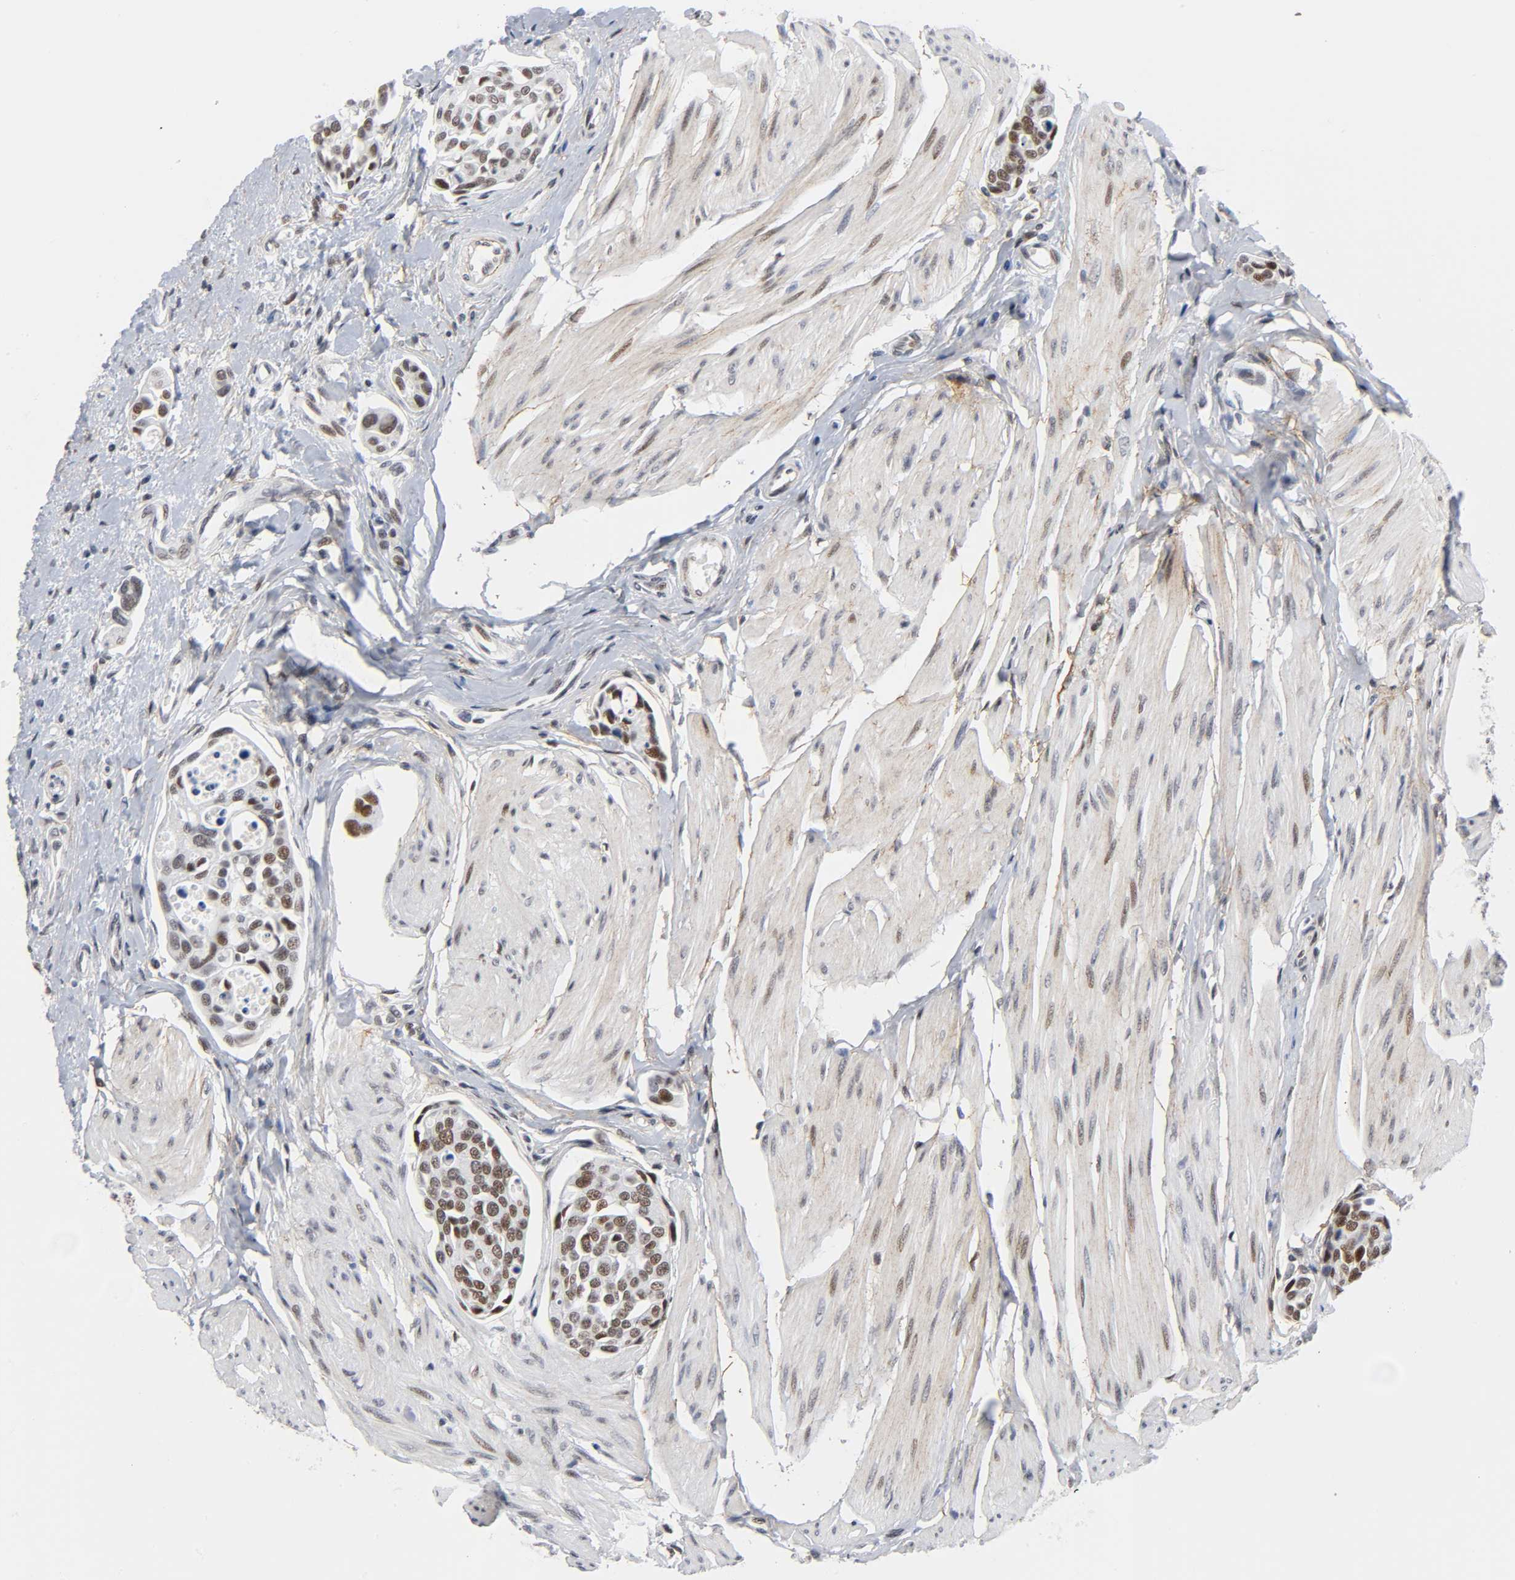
{"staining": {"intensity": "moderate", "quantity": ">75%", "location": "nuclear"}, "tissue": "urothelial cancer", "cell_type": "Tumor cells", "image_type": "cancer", "snomed": [{"axis": "morphology", "description": "Urothelial carcinoma, High grade"}, {"axis": "topography", "description": "Urinary bladder"}], "caption": "High-grade urothelial carcinoma stained with a protein marker displays moderate staining in tumor cells.", "gene": "DIDO1", "patient": {"sex": "male", "age": 78}}